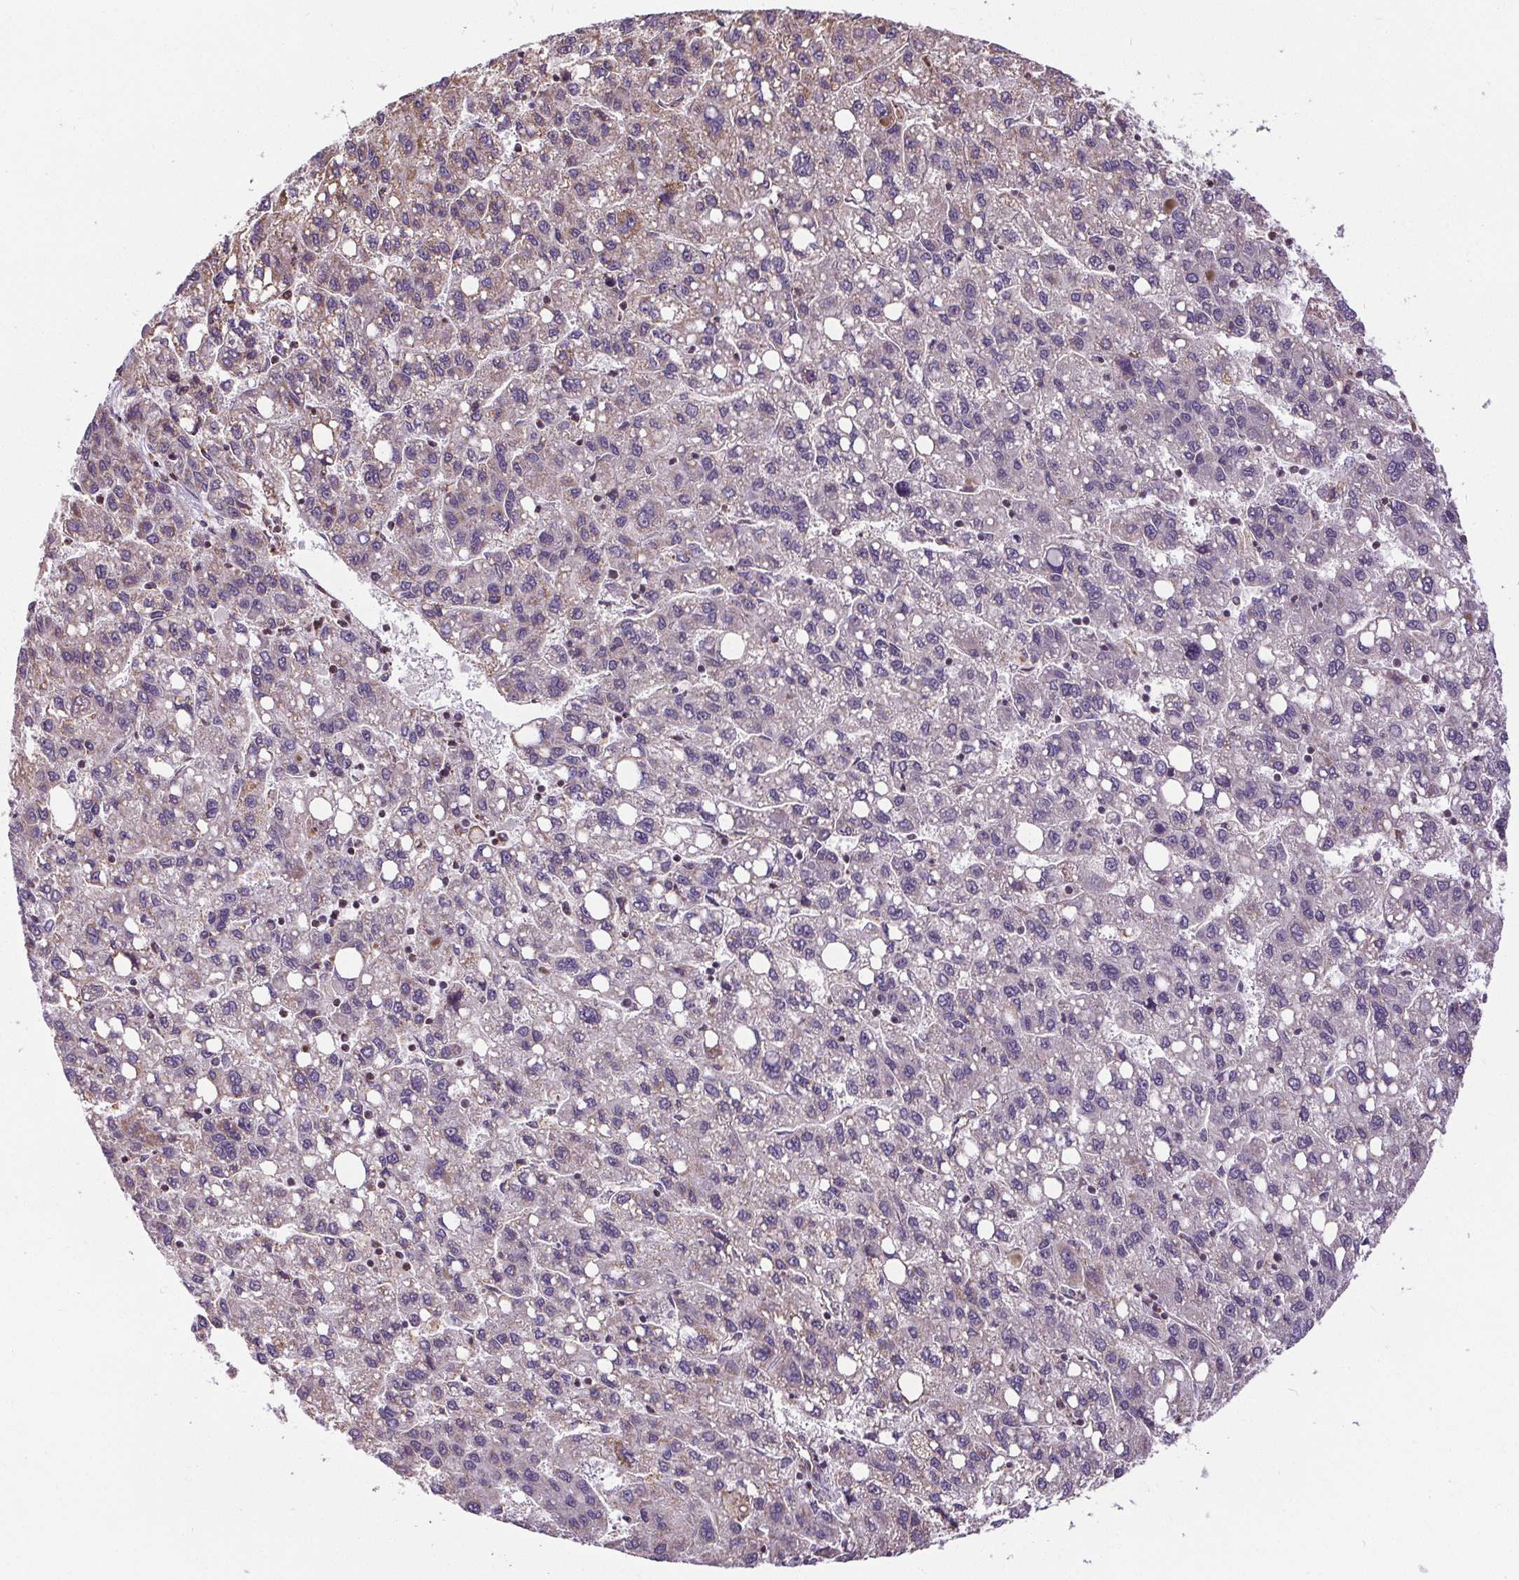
{"staining": {"intensity": "weak", "quantity": "<25%", "location": "cytoplasmic/membranous"}, "tissue": "liver cancer", "cell_type": "Tumor cells", "image_type": "cancer", "snomed": [{"axis": "morphology", "description": "Carcinoma, Hepatocellular, NOS"}, {"axis": "topography", "description": "Liver"}], "caption": "Immunohistochemistry photomicrograph of neoplastic tissue: hepatocellular carcinoma (liver) stained with DAB (3,3'-diaminobenzidine) reveals no significant protein staining in tumor cells.", "gene": "ZNF548", "patient": {"sex": "female", "age": 82}}